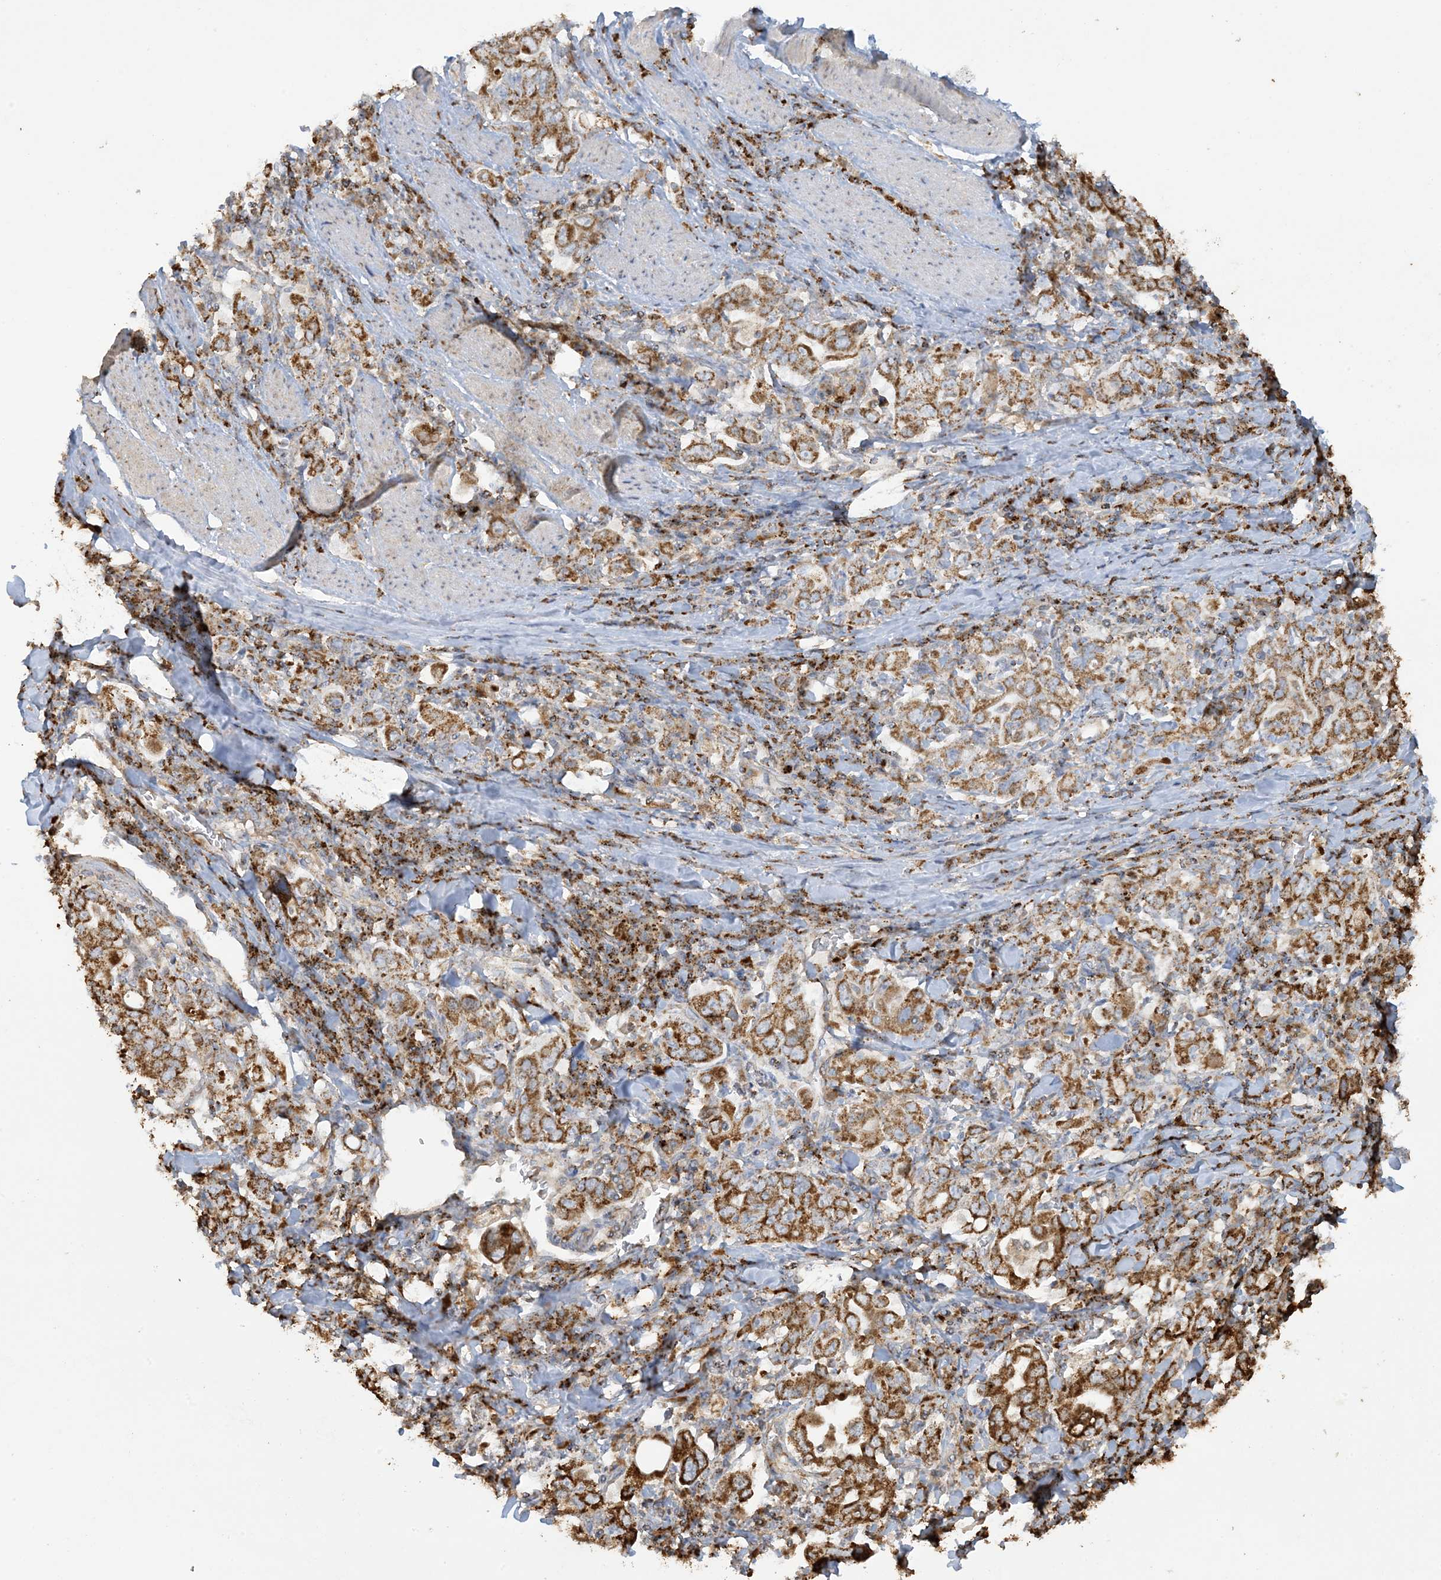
{"staining": {"intensity": "moderate", "quantity": ">75%", "location": "cytoplasmic/membranous"}, "tissue": "stomach cancer", "cell_type": "Tumor cells", "image_type": "cancer", "snomed": [{"axis": "morphology", "description": "Adenocarcinoma, NOS"}, {"axis": "topography", "description": "Stomach, upper"}], "caption": "There is medium levels of moderate cytoplasmic/membranous expression in tumor cells of stomach cancer (adenocarcinoma), as demonstrated by immunohistochemical staining (brown color).", "gene": "AGA", "patient": {"sex": "male", "age": 62}}